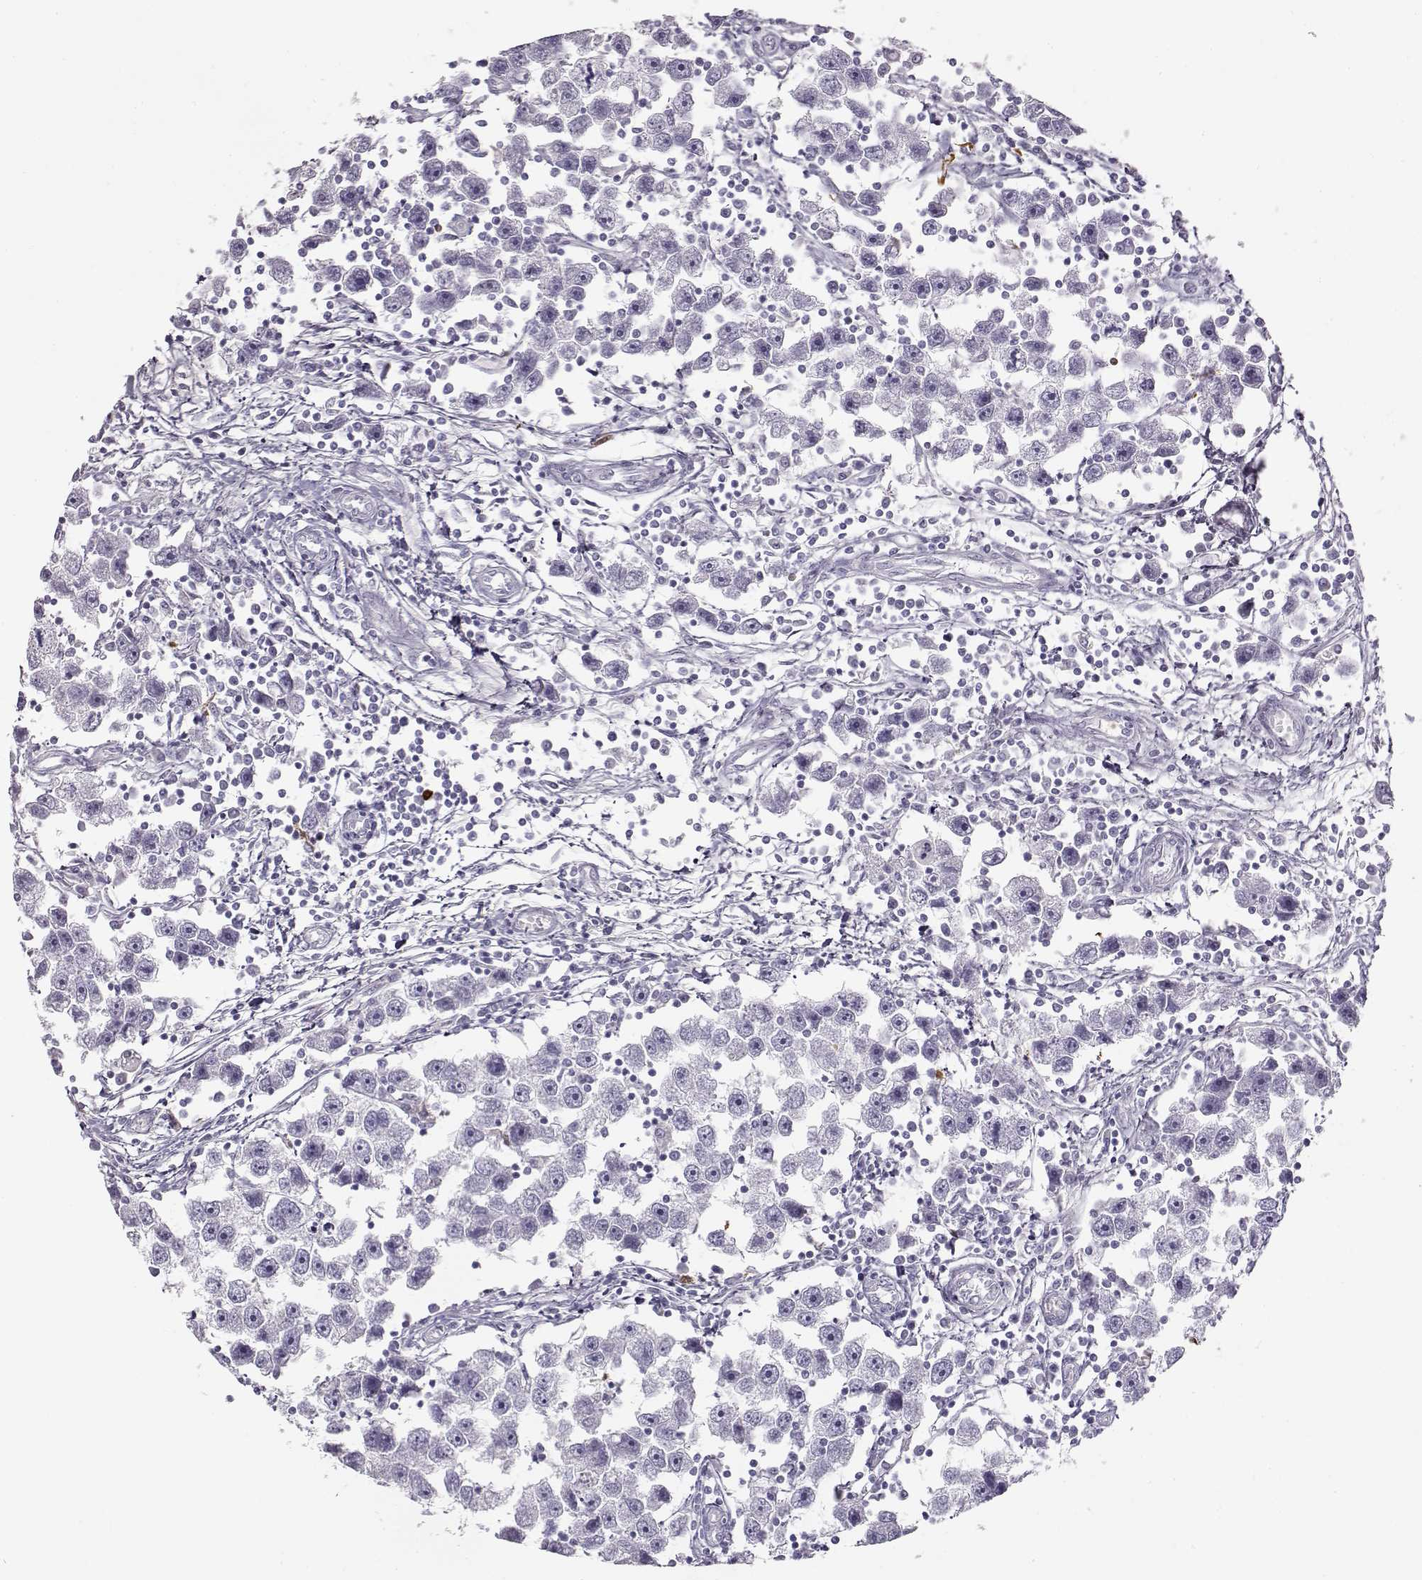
{"staining": {"intensity": "negative", "quantity": "none", "location": "none"}, "tissue": "testis cancer", "cell_type": "Tumor cells", "image_type": "cancer", "snomed": [{"axis": "morphology", "description": "Seminoma, NOS"}, {"axis": "topography", "description": "Testis"}], "caption": "A micrograph of human testis cancer is negative for staining in tumor cells.", "gene": "S100B", "patient": {"sex": "male", "age": 30}}